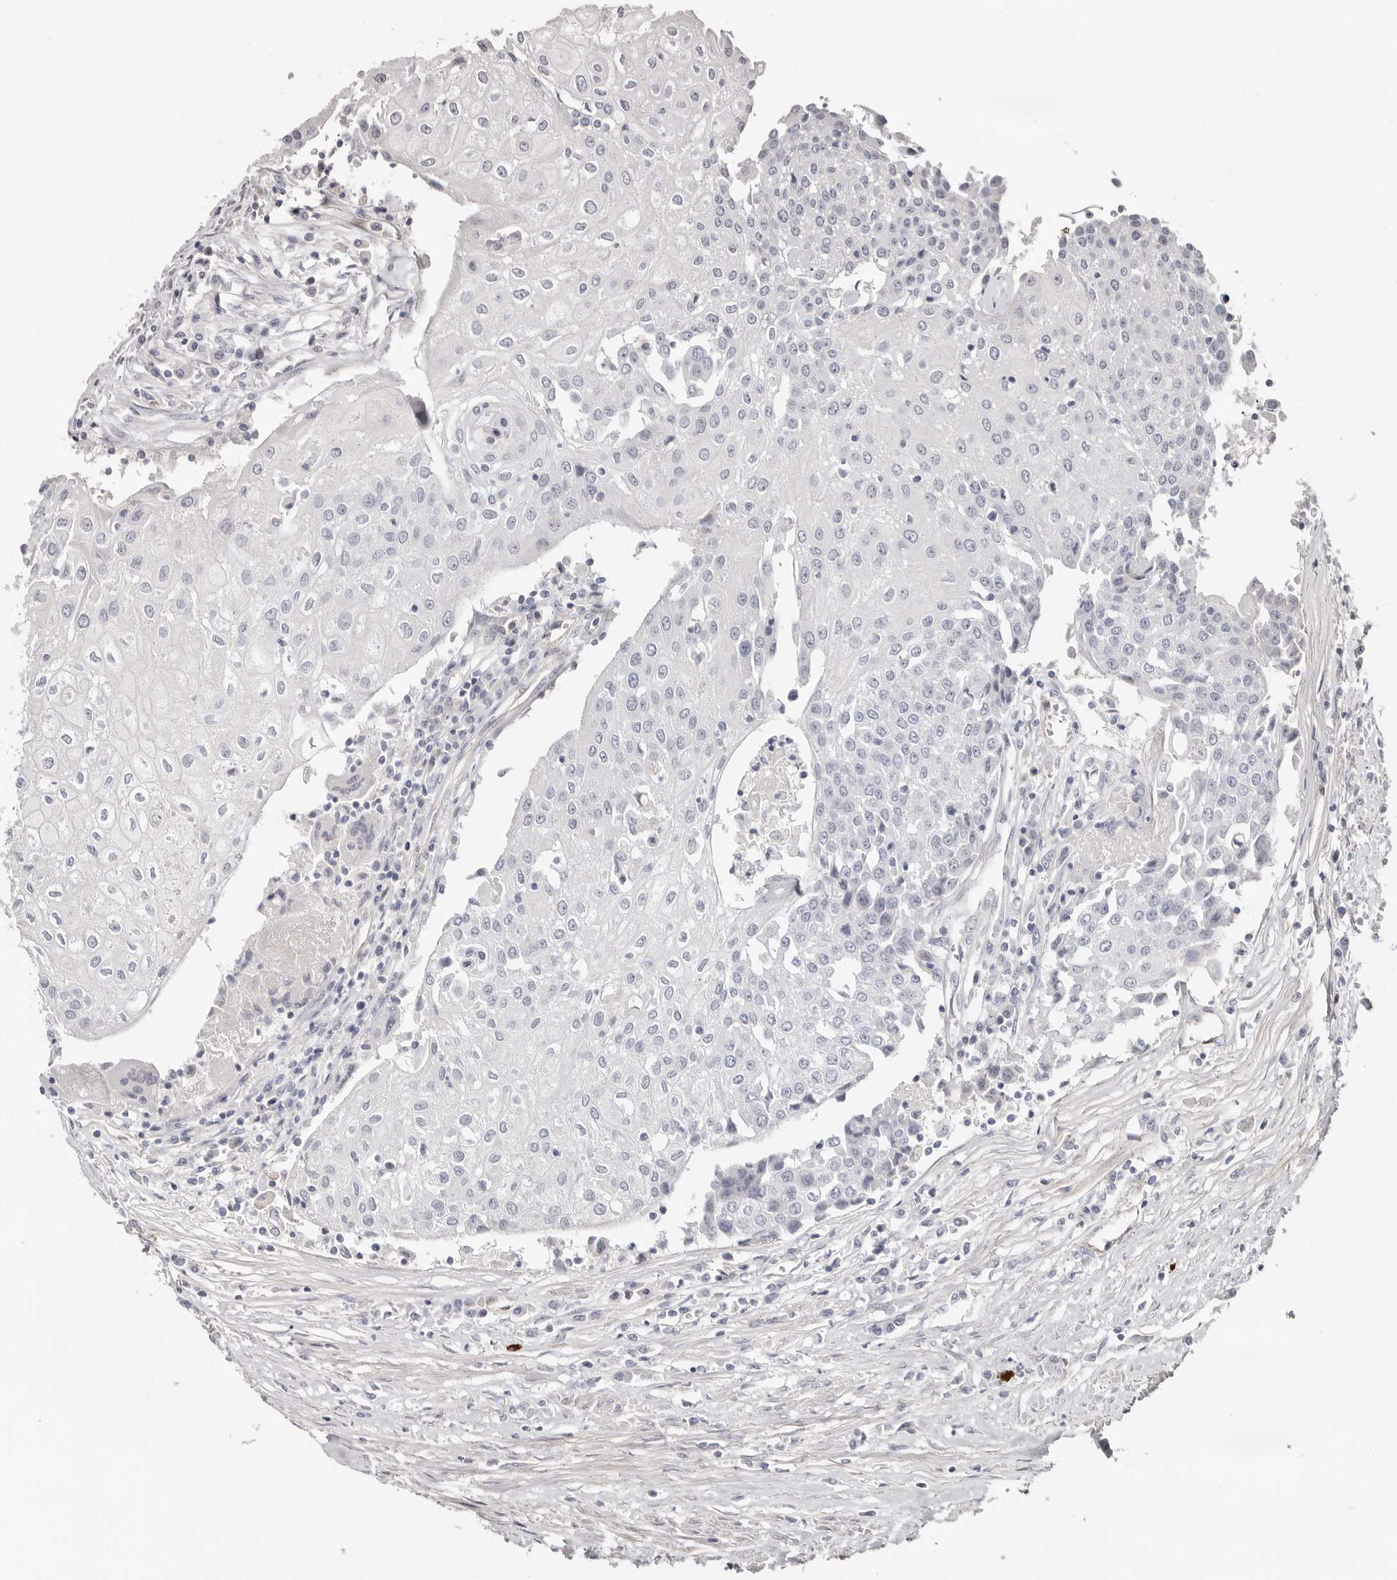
{"staining": {"intensity": "negative", "quantity": "none", "location": "none"}, "tissue": "urothelial cancer", "cell_type": "Tumor cells", "image_type": "cancer", "snomed": [{"axis": "morphology", "description": "Urothelial carcinoma, High grade"}, {"axis": "topography", "description": "Urinary bladder"}], "caption": "This image is of urothelial cancer stained with IHC to label a protein in brown with the nuclei are counter-stained blue. There is no expression in tumor cells.", "gene": "PKDCC", "patient": {"sex": "female", "age": 85}}